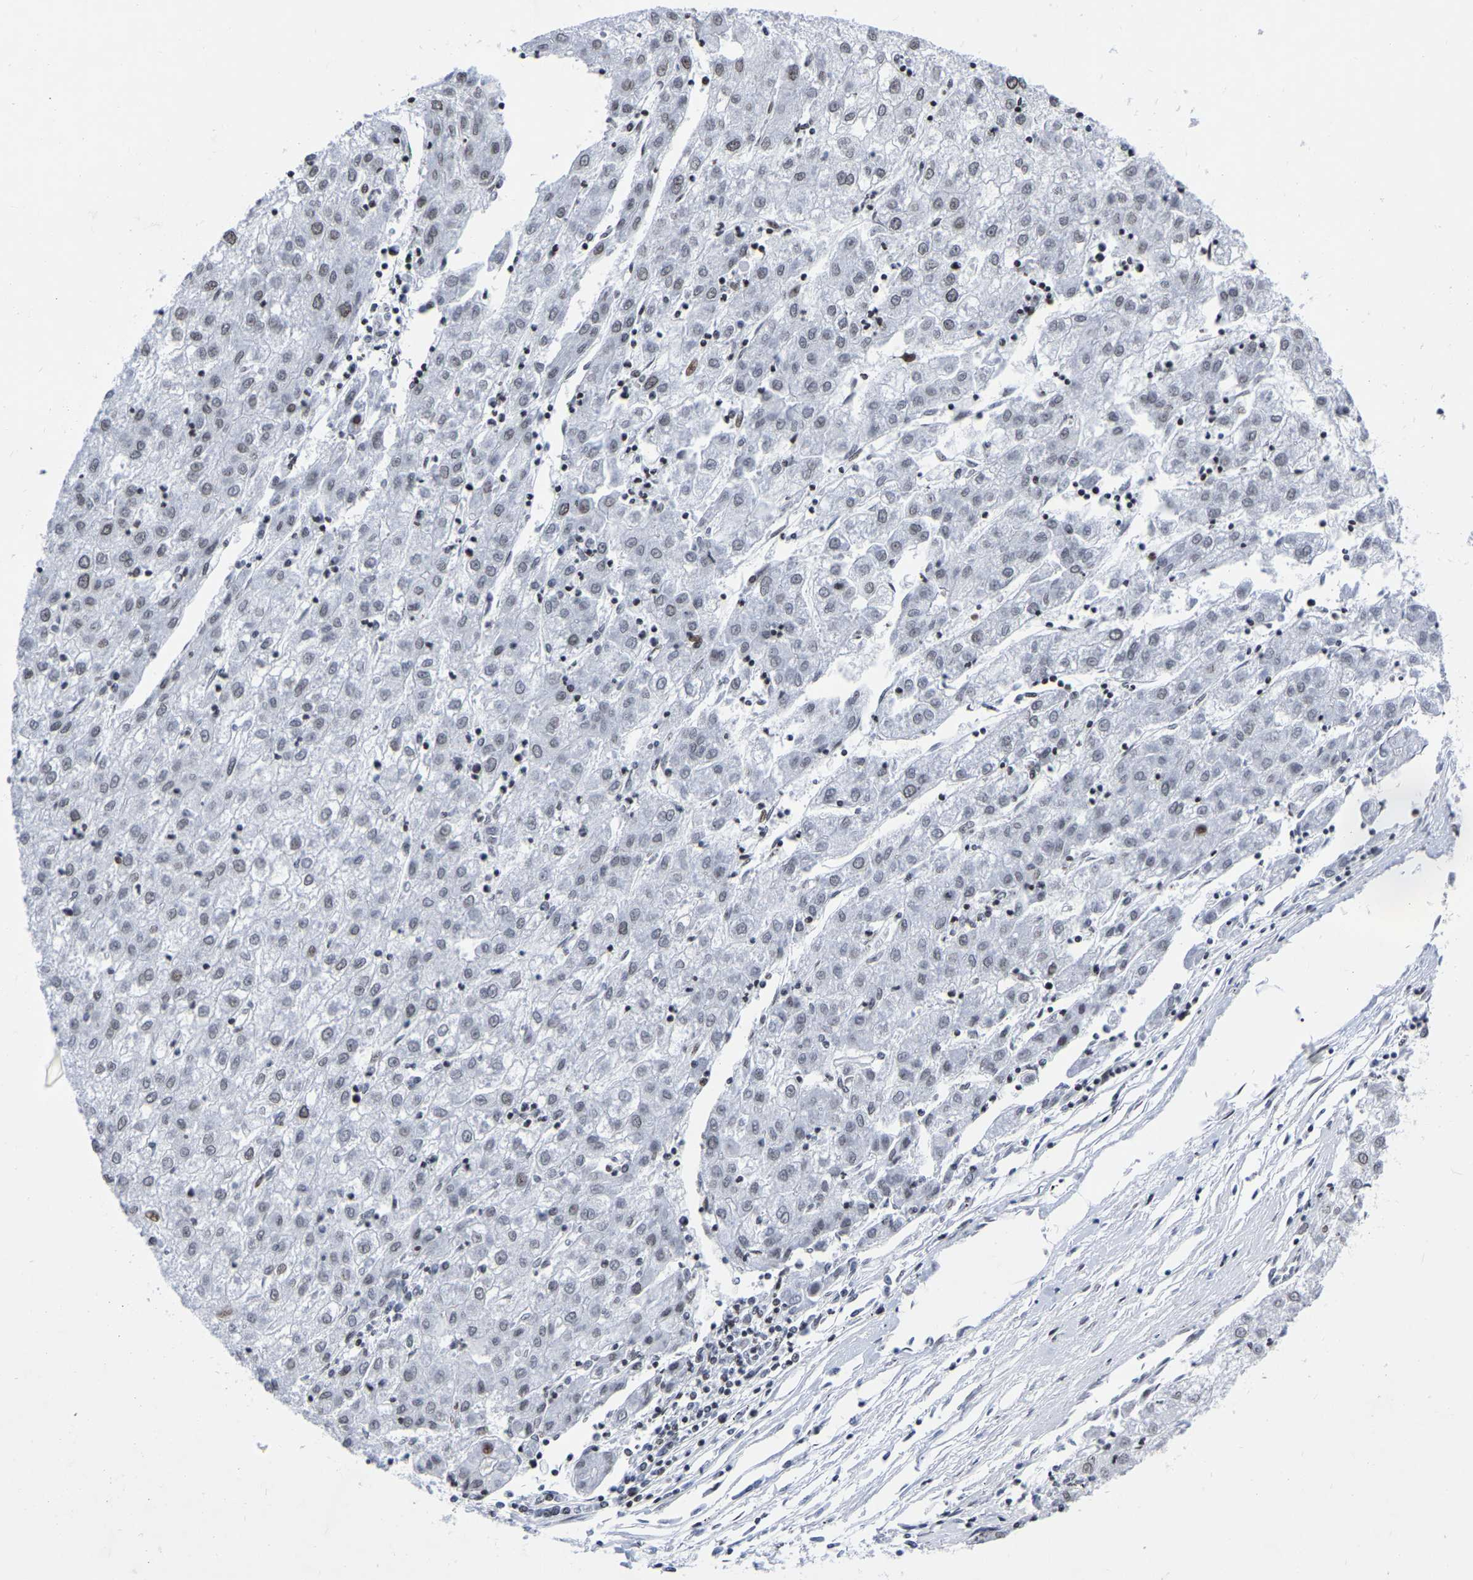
{"staining": {"intensity": "weak", "quantity": "<25%", "location": "nuclear"}, "tissue": "liver cancer", "cell_type": "Tumor cells", "image_type": "cancer", "snomed": [{"axis": "morphology", "description": "Carcinoma, Hepatocellular, NOS"}, {"axis": "topography", "description": "Liver"}], "caption": "Immunohistochemical staining of human hepatocellular carcinoma (liver) demonstrates no significant positivity in tumor cells.", "gene": "PRCC", "patient": {"sex": "male", "age": 72}}